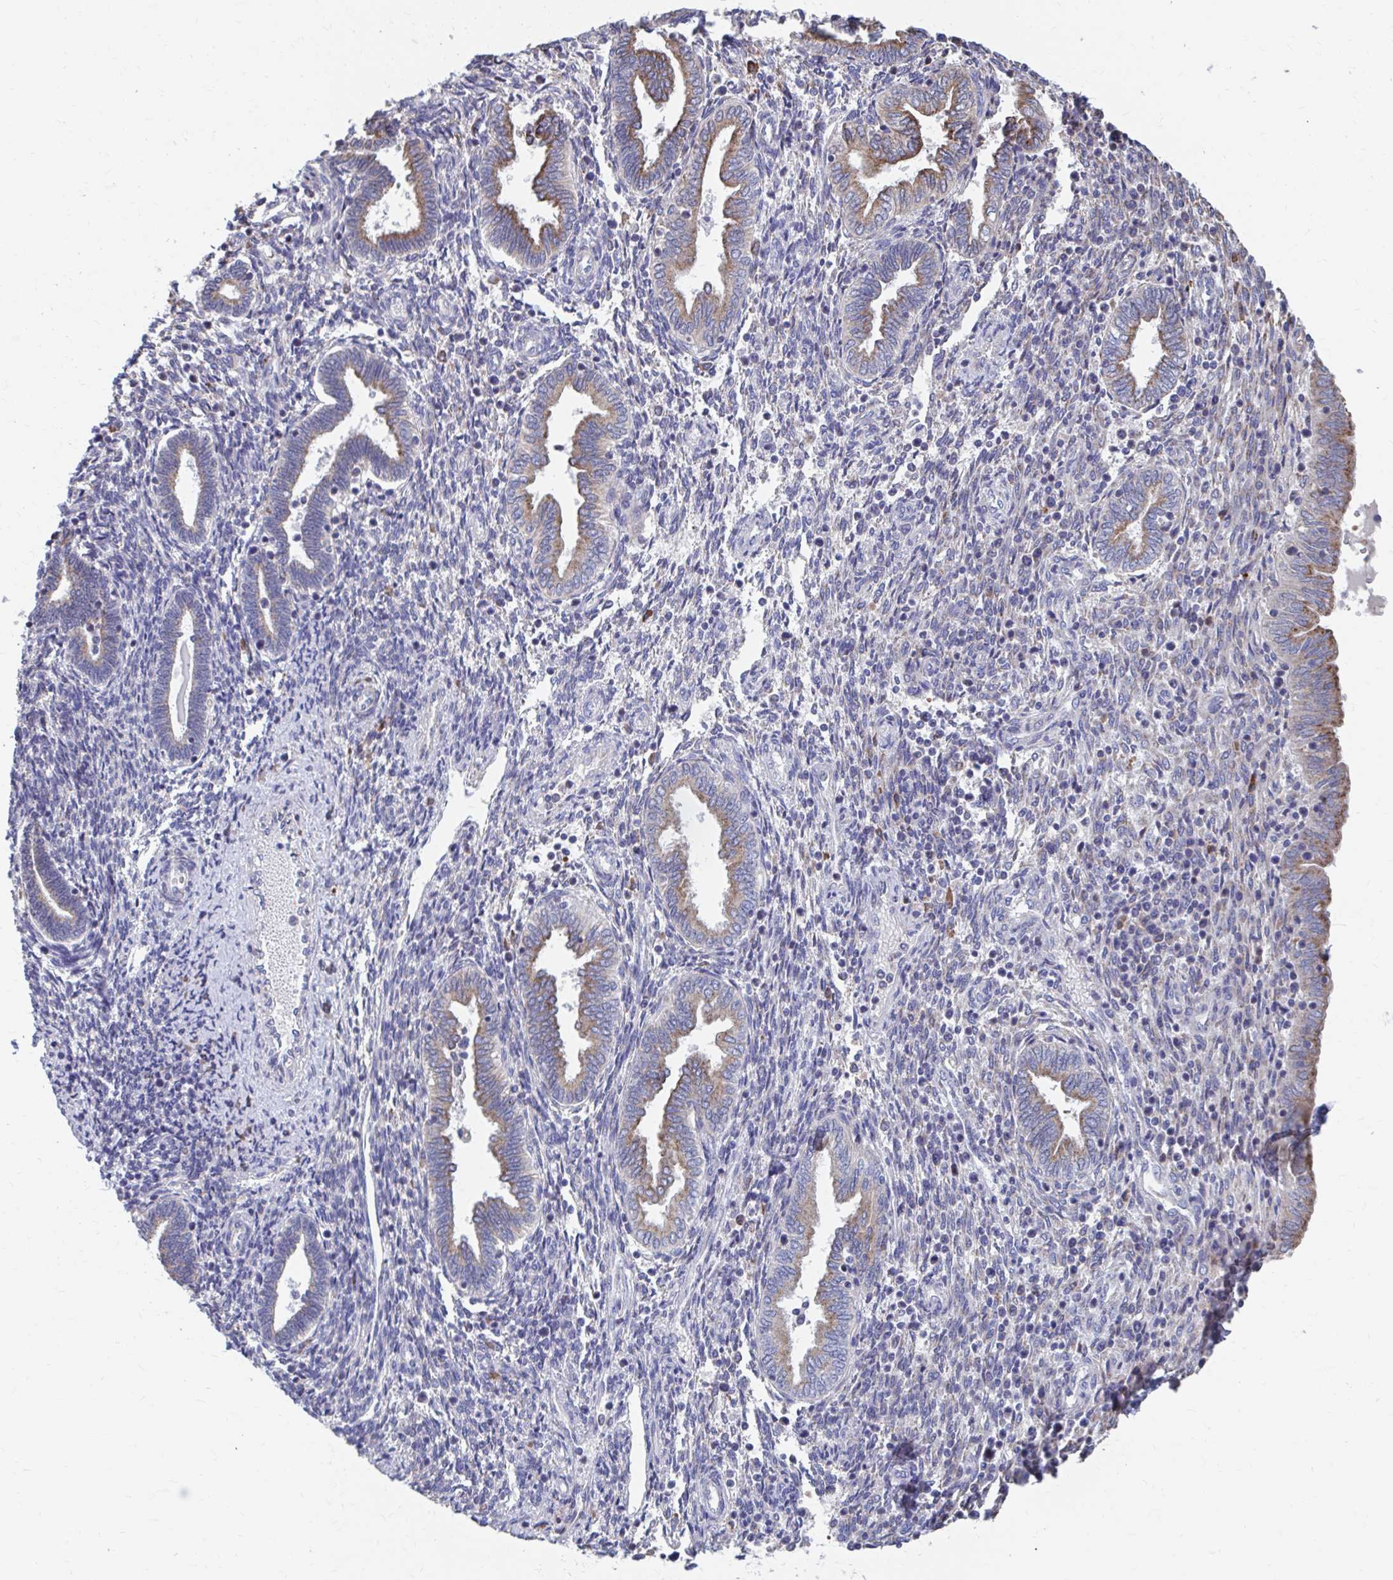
{"staining": {"intensity": "negative", "quantity": "none", "location": "none"}, "tissue": "endometrium", "cell_type": "Cells in endometrial stroma", "image_type": "normal", "snomed": [{"axis": "morphology", "description": "Normal tissue, NOS"}, {"axis": "topography", "description": "Endometrium"}], "caption": "An immunohistochemistry photomicrograph of unremarkable endometrium is shown. There is no staining in cells in endometrial stroma of endometrium.", "gene": "FKBP2", "patient": {"sex": "female", "age": 42}}